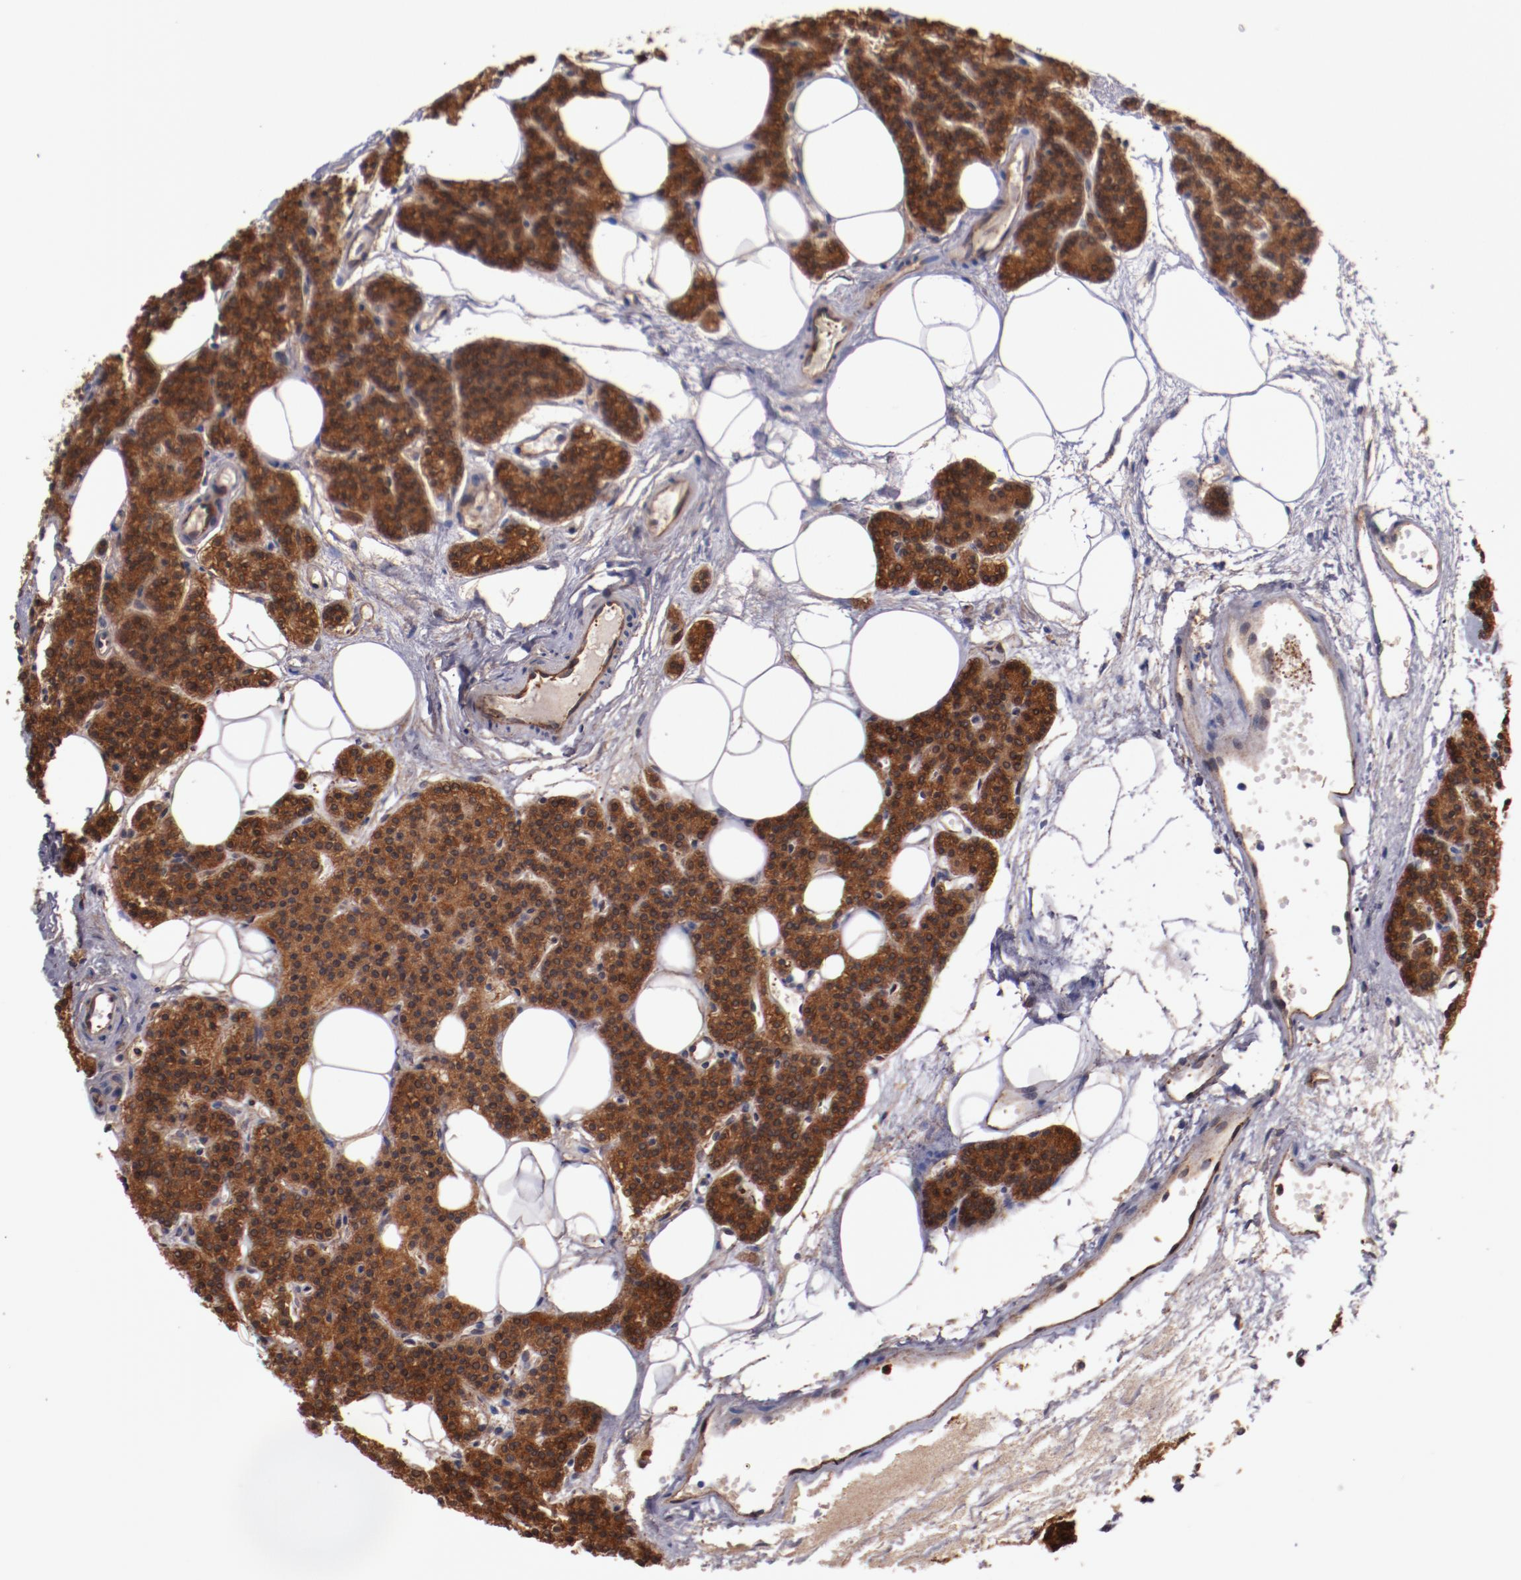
{"staining": {"intensity": "strong", "quantity": ">75%", "location": "cytoplasmic/membranous"}, "tissue": "parathyroid gland", "cell_type": "Glandular cells", "image_type": "normal", "snomed": [{"axis": "morphology", "description": "Normal tissue, NOS"}, {"axis": "topography", "description": "Parathyroid gland"}], "caption": "The photomicrograph reveals a brown stain indicating the presence of a protein in the cytoplasmic/membranous of glandular cells in parathyroid gland. The protein of interest is stained brown, and the nuclei are stained in blue (DAB (3,3'-diaminobenzidine) IHC with brightfield microscopy, high magnification).", "gene": "TMOD3", "patient": {"sex": "male", "age": 24}}